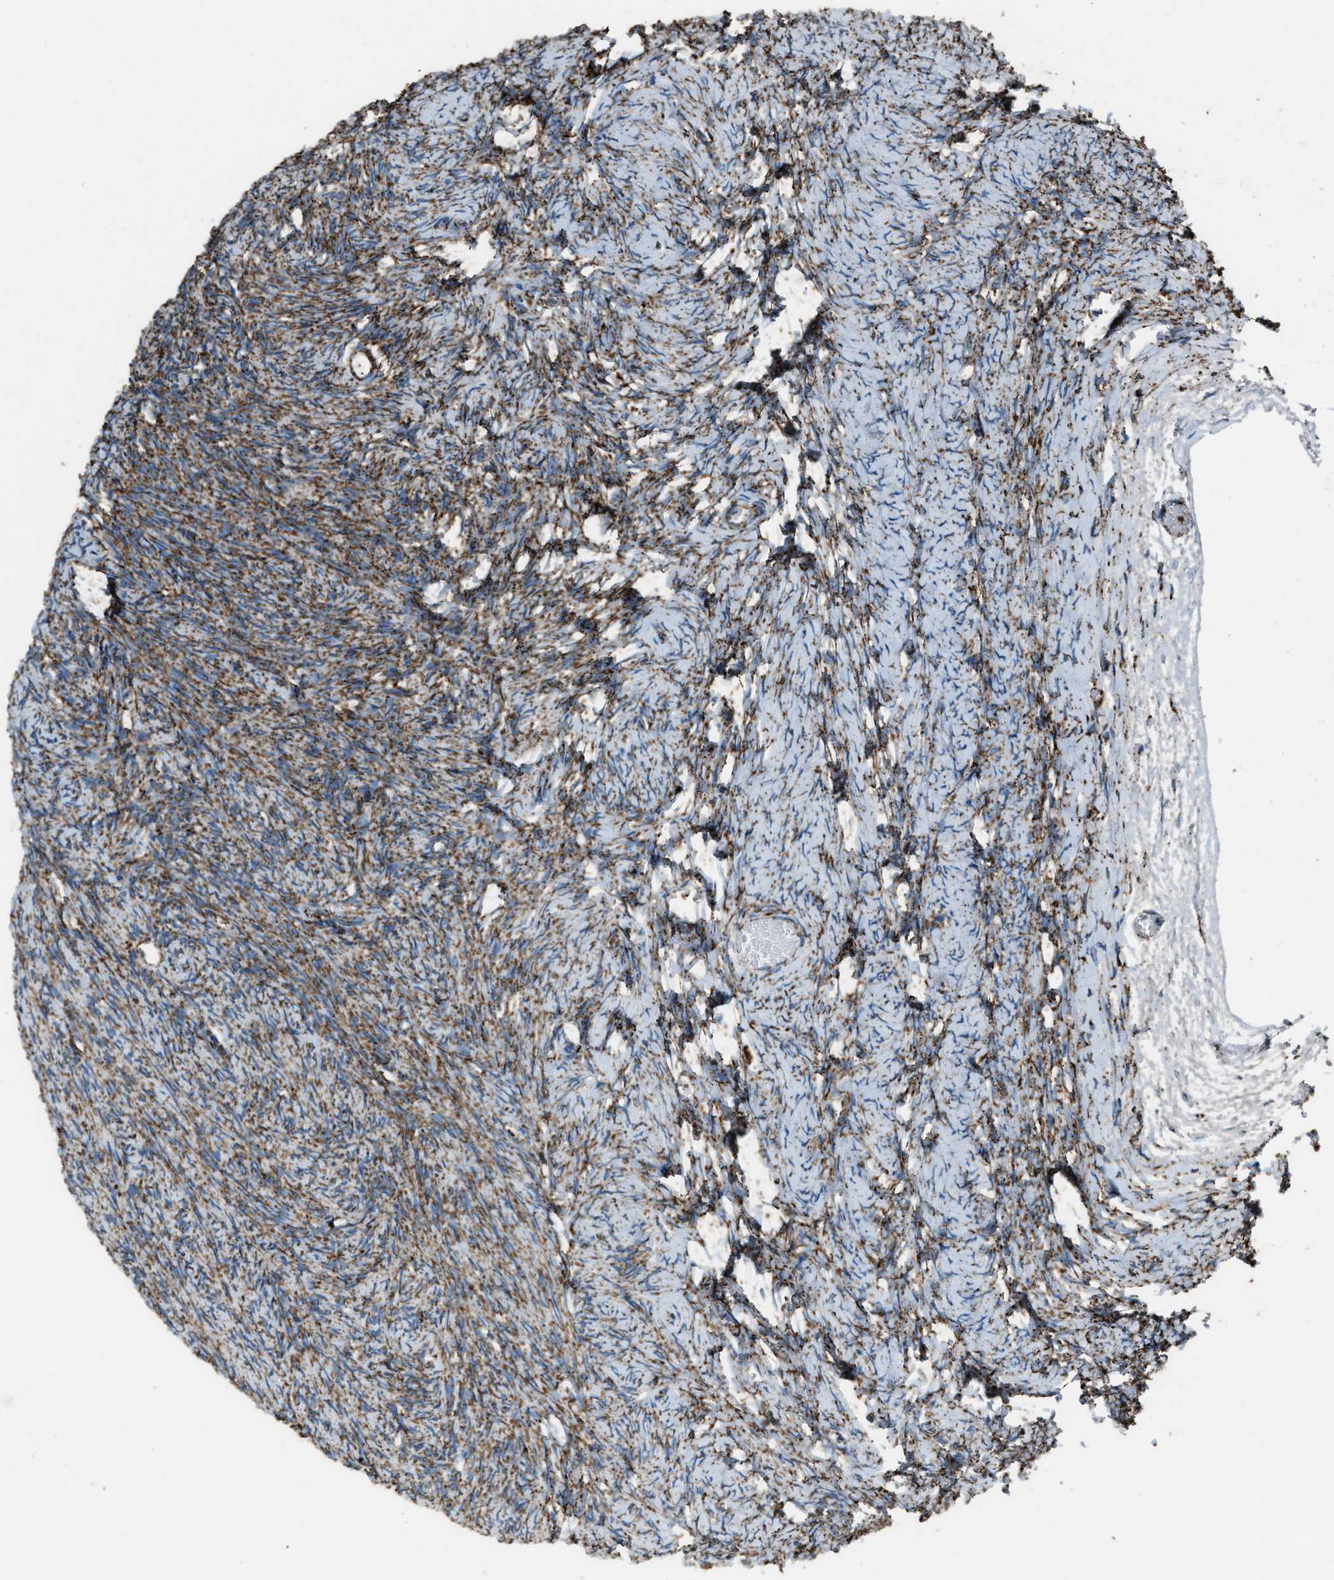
{"staining": {"intensity": "moderate", "quantity": ">75%", "location": "cytoplasmic/membranous"}, "tissue": "ovary", "cell_type": "Ovarian stroma cells", "image_type": "normal", "snomed": [{"axis": "morphology", "description": "Normal tissue, NOS"}, {"axis": "topography", "description": "Ovary"}], "caption": "The micrograph shows immunohistochemical staining of benign ovary. There is moderate cytoplasmic/membranous staining is appreciated in about >75% of ovarian stroma cells.", "gene": "MDH2", "patient": {"sex": "female", "age": 27}}